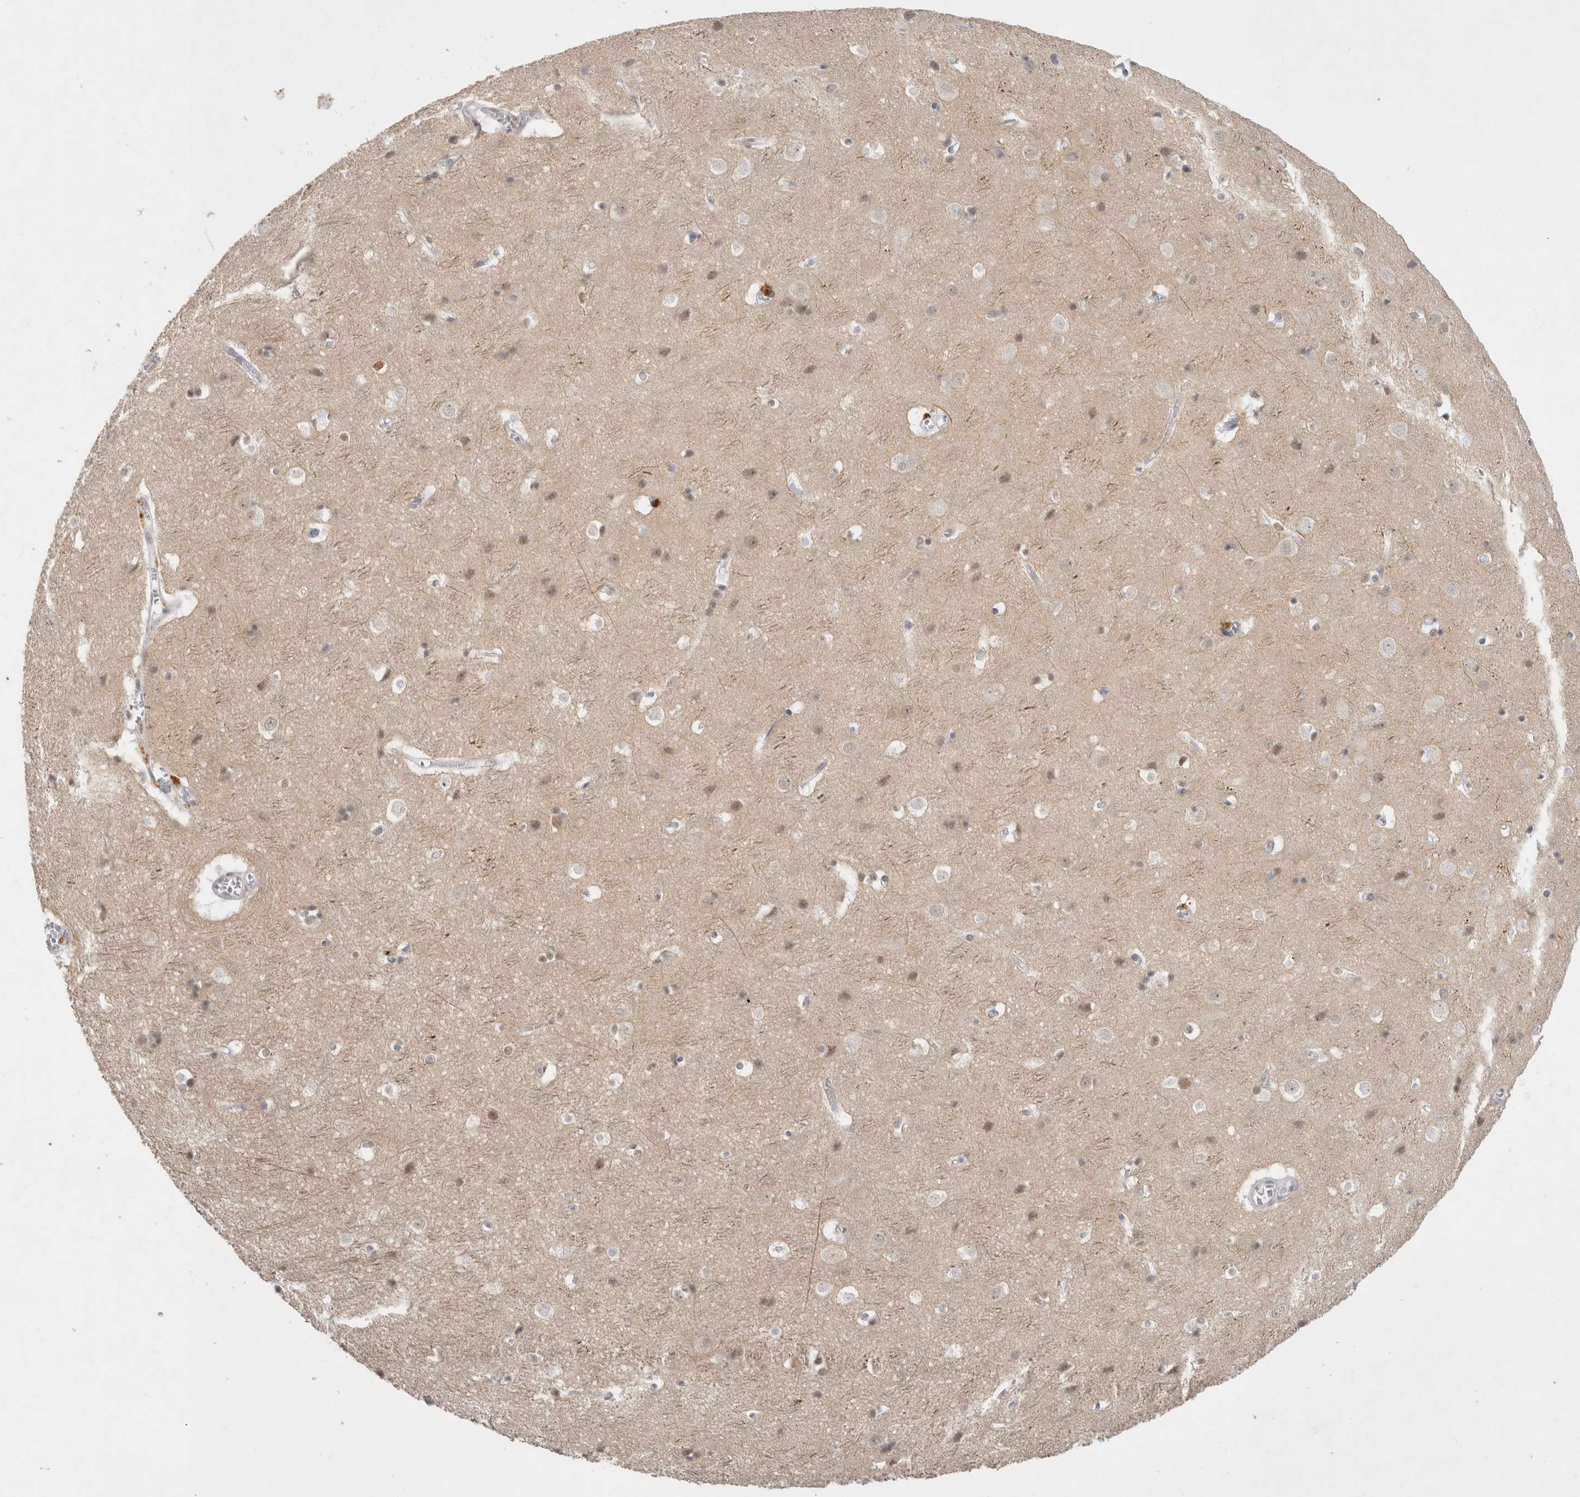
{"staining": {"intensity": "weak", "quantity": "<25%", "location": "nuclear"}, "tissue": "cerebral cortex", "cell_type": "Endothelial cells", "image_type": "normal", "snomed": [{"axis": "morphology", "description": "Normal tissue, NOS"}, {"axis": "topography", "description": "Cerebral cortex"}], "caption": "Endothelial cells show no significant staining in normal cerebral cortex. (Brightfield microscopy of DAB (3,3'-diaminobenzidine) IHC at high magnification).", "gene": "RECQL4", "patient": {"sex": "male", "age": 54}}